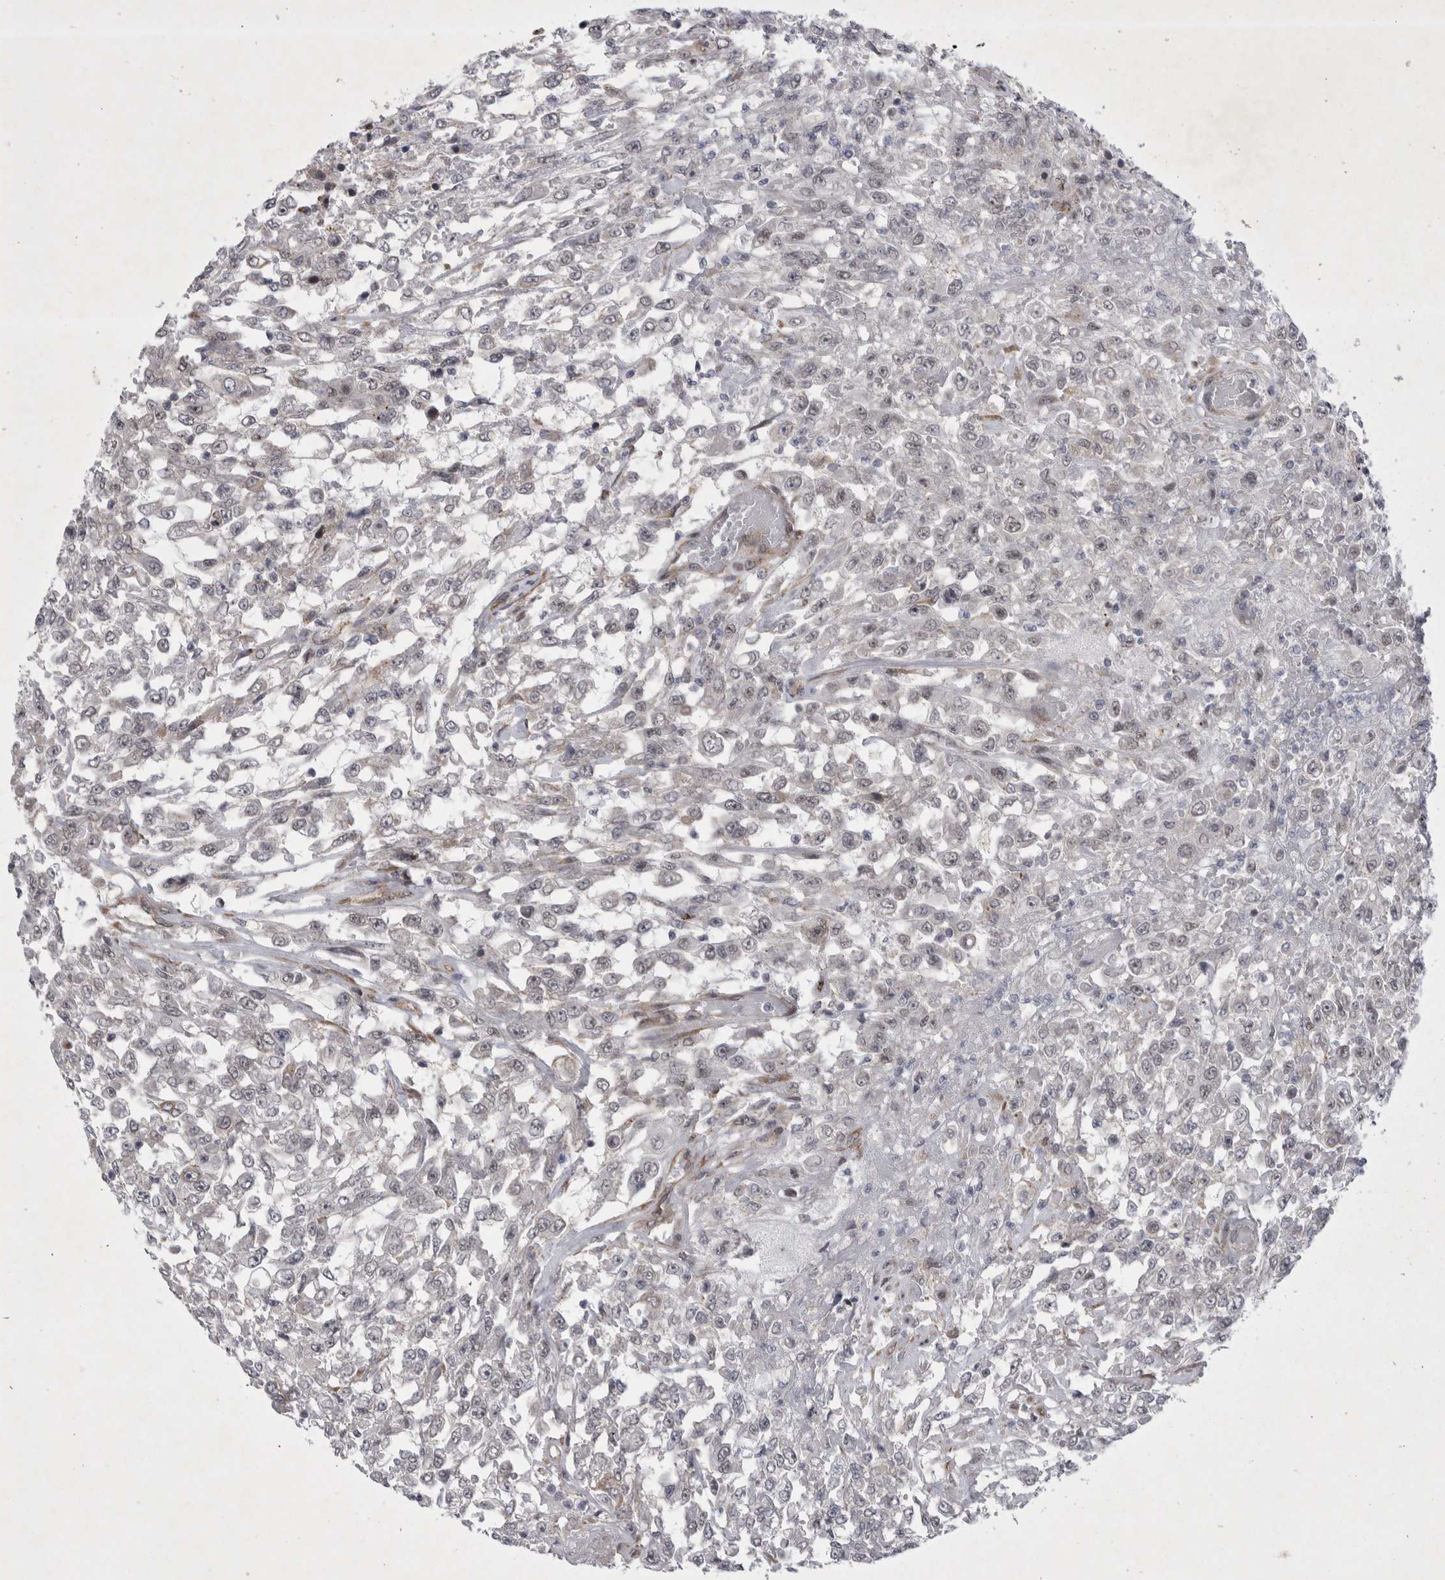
{"staining": {"intensity": "negative", "quantity": "none", "location": "none"}, "tissue": "urothelial cancer", "cell_type": "Tumor cells", "image_type": "cancer", "snomed": [{"axis": "morphology", "description": "Urothelial carcinoma, High grade"}, {"axis": "topography", "description": "Urinary bladder"}], "caption": "Tumor cells are negative for protein expression in human urothelial cancer.", "gene": "PARP11", "patient": {"sex": "male", "age": 46}}